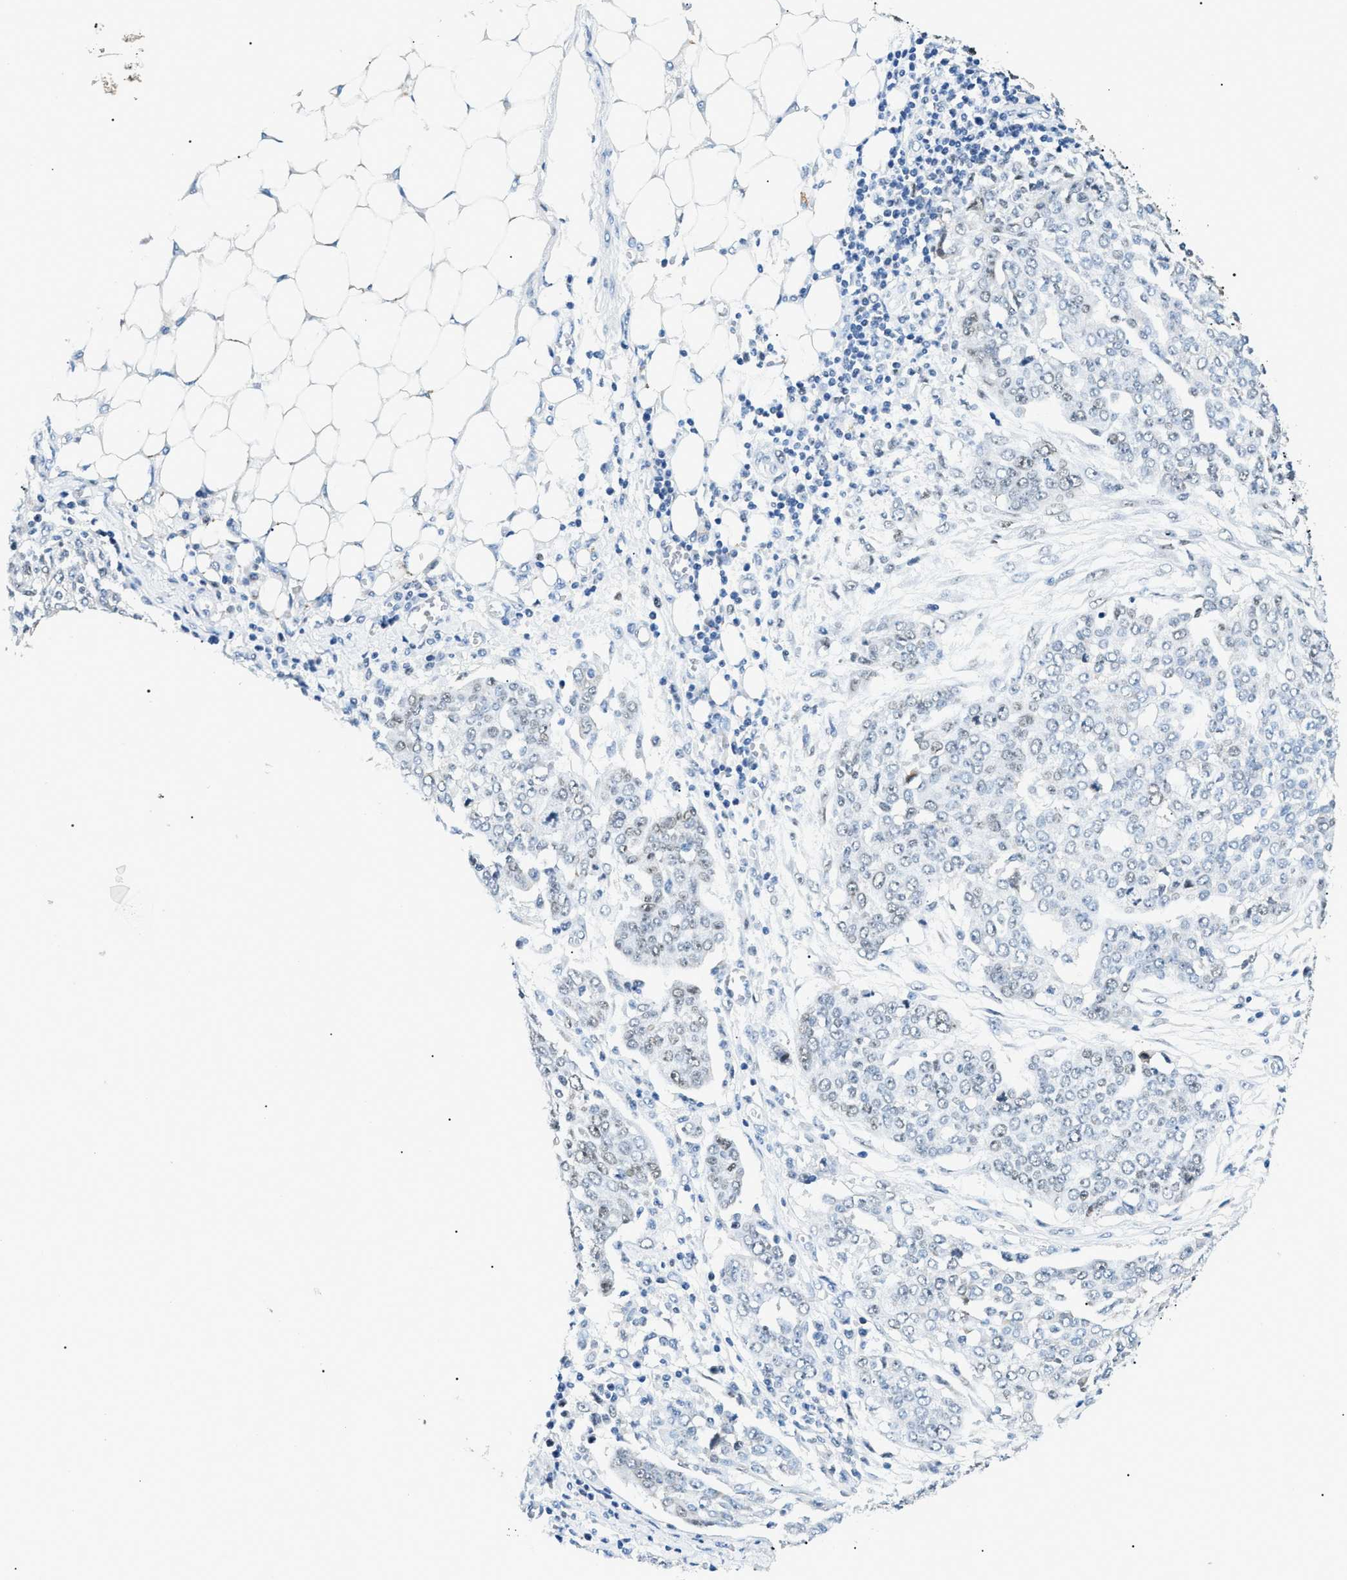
{"staining": {"intensity": "weak", "quantity": "<25%", "location": "nuclear"}, "tissue": "ovarian cancer", "cell_type": "Tumor cells", "image_type": "cancer", "snomed": [{"axis": "morphology", "description": "Cystadenocarcinoma, serous, NOS"}, {"axis": "topography", "description": "Soft tissue"}, {"axis": "topography", "description": "Ovary"}], "caption": "The immunohistochemistry histopathology image has no significant expression in tumor cells of ovarian cancer (serous cystadenocarcinoma) tissue.", "gene": "SMARCC1", "patient": {"sex": "female", "age": 57}}